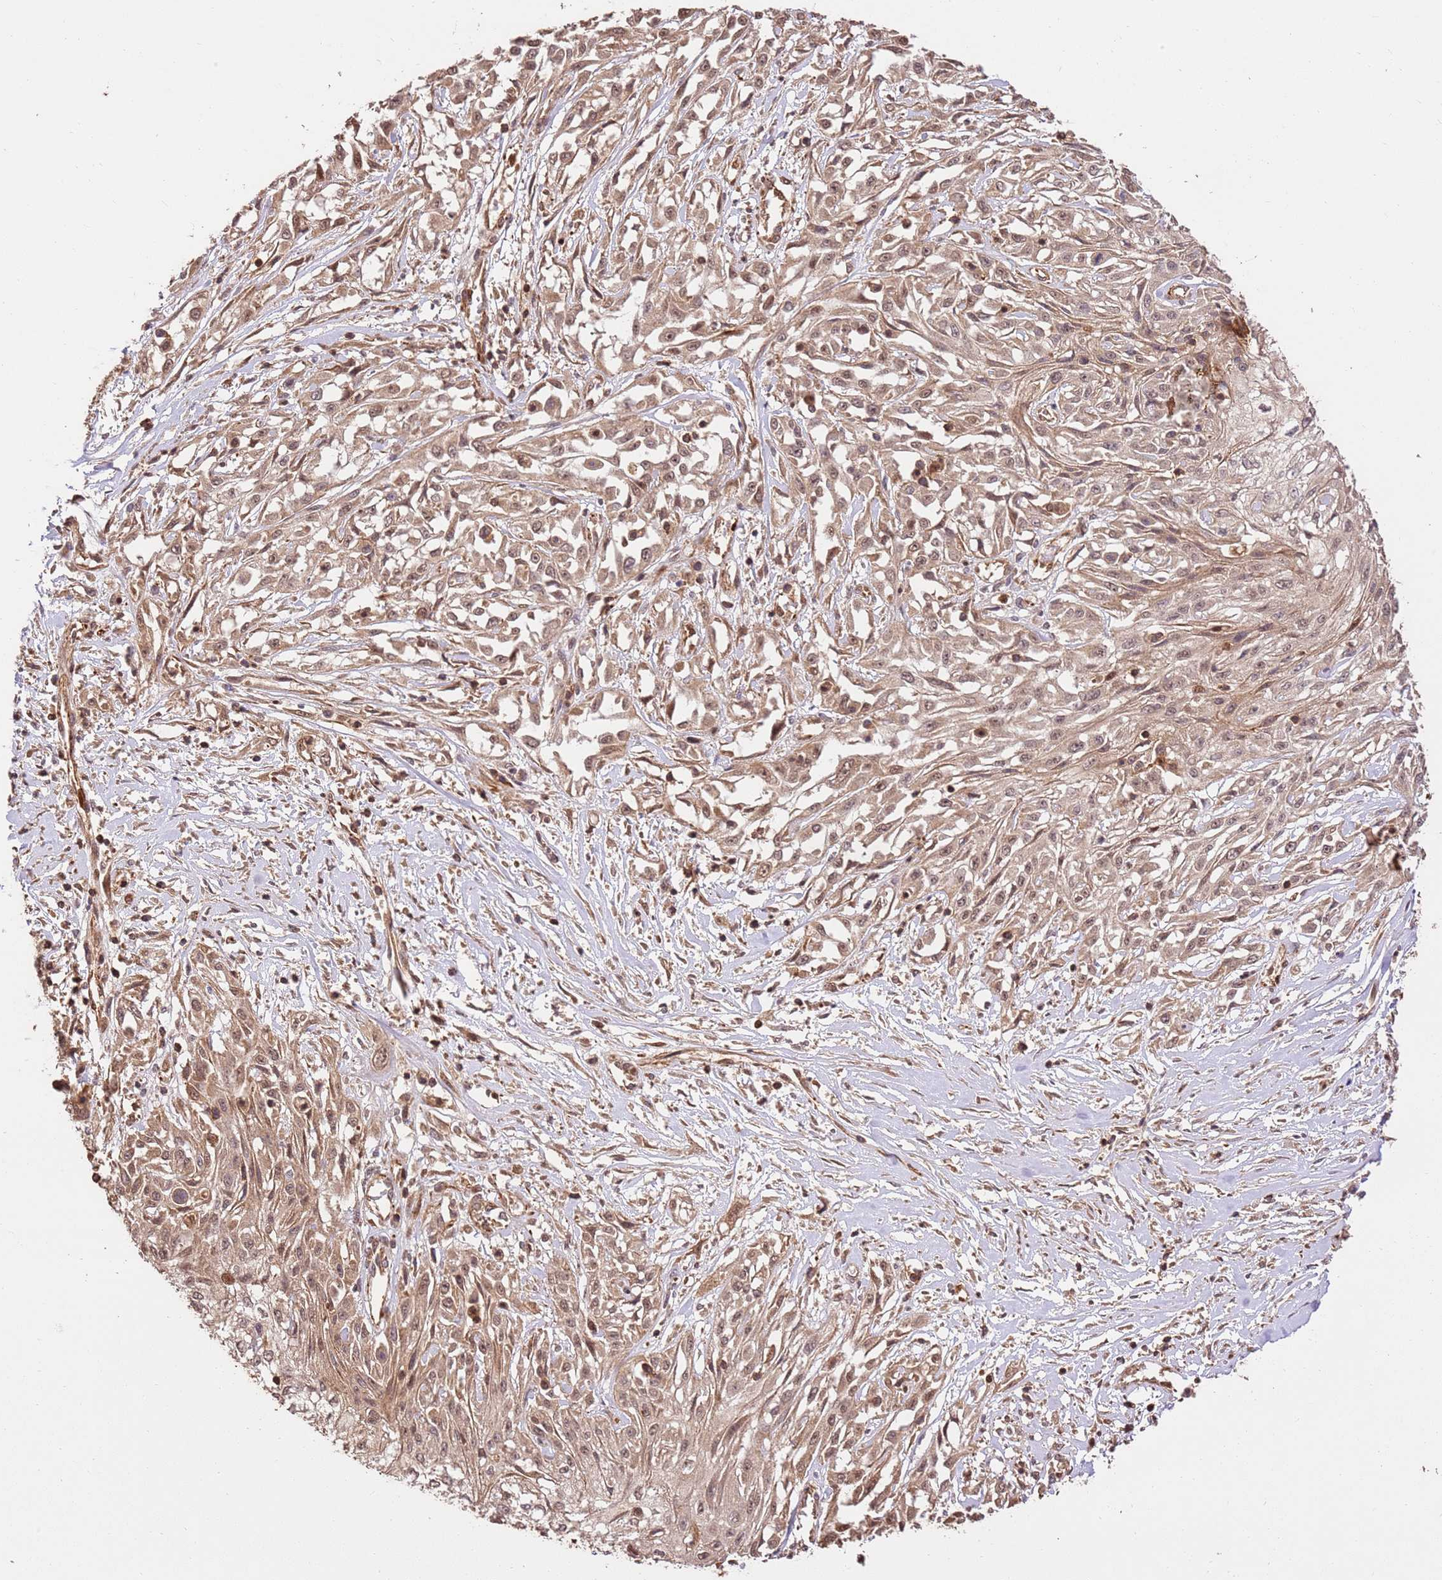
{"staining": {"intensity": "weak", "quantity": ">75%", "location": "cytoplasmic/membranous,nuclear"}, "tissue": "skin cancer", "cell_type": "Tumor cells", "image_type": "cancer", "snomed": [{"axis": "morphology", "description": "Squamous cell carcinoma, NOS"}, {"axis": "morphology", "description": "Squamous cell carcinoma, metastatic, NOS"}, {"axis": "topography", "description": "Skin"}, {"axis": "topography", "description": "Lymph node"}], "caption": "This image exhibits immunohistochemistry staining of skin cancer (squamous cell carcinoma), with low weak cytoplasmic/membranous and nuclear staining in about >75% of tumor cells.", "gene": "KATNAL2", "patient": {"sex": "male", "age": 75}}